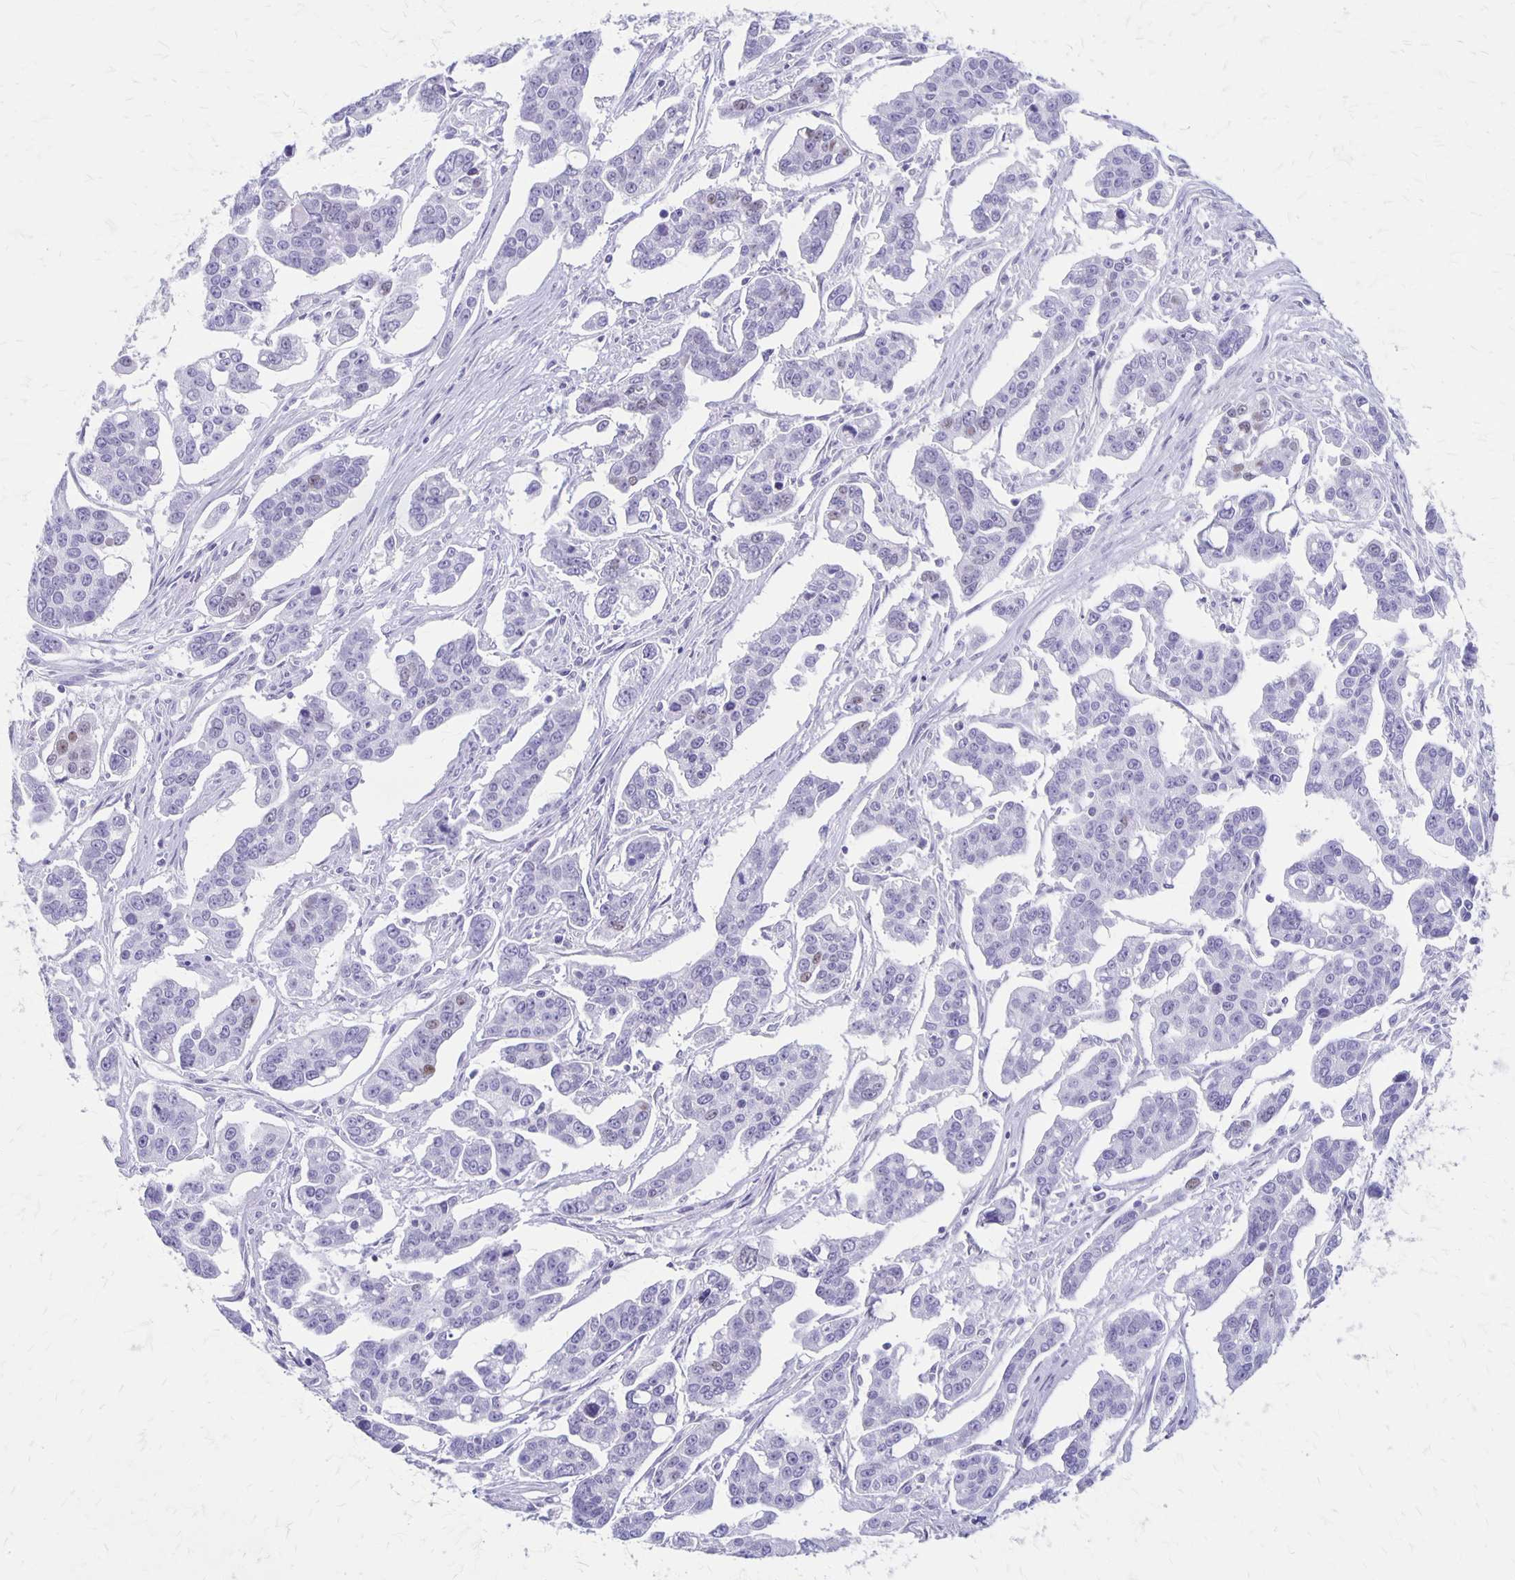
{"staining": {"intensity": "negative", "quantity": "none", "location": "none"}, "tissue": "ovarian cancer", "cell_type": "Tumor cells", "image_type": "cancer", "snomed": [{"axis": "morphology", "description": "Carcinoma, endometroid"}, {"axis": "topography", "description": "Ovary"}], "caption": "Immunohistochemistry (IHC) image of neoplastic tissue: ovarian endometroid carcinoma stained with DAB (3,3'-diaminobenzidine) exhibits no significant protein positivity in tumor cells.", "gene": "MAGEC2", "patient": {"sex": "female", "age": 78}}